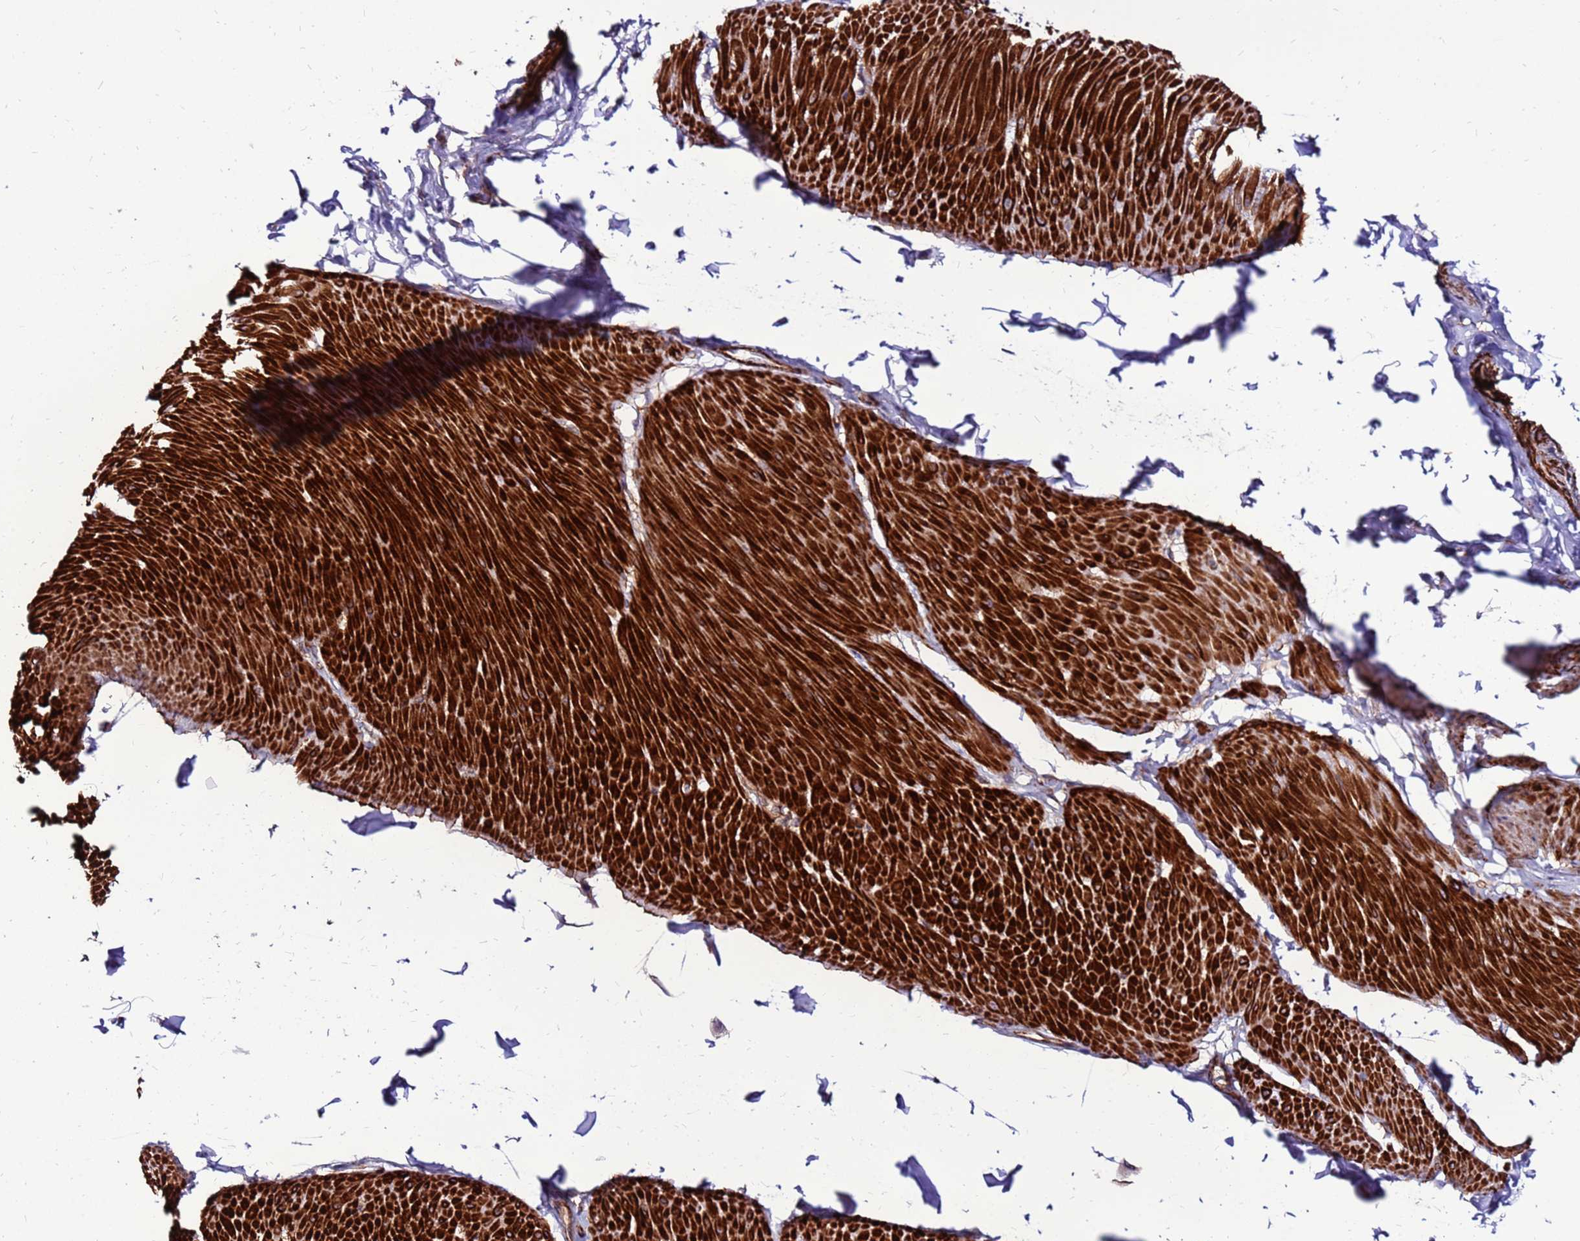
{"staining": {"intensity": "strong", "quantity": ">75%", "location": "cytoplasmic/membranous"}, "tissue": "smooth muscle", "cell_type": "Smooth muscle cells", "image_type": "normal", "snomed": [{"axis": "morphology", "description": "Urothelial carcinoma, High grade"}, {"axis": "topography", "description": "Urinary bladder"}], "caption": "Immunohistochemical staining of benign smooth muscle exhibits strong cytoplasmic/membranous protein staining in about >75% of smooth muscle cells. (DAB (3,3'-diaminobenzidine) IHC with brightfield microscopy, high magnification).", "gene": "EI24", "patient": {"sex": "male", "age": 46}}